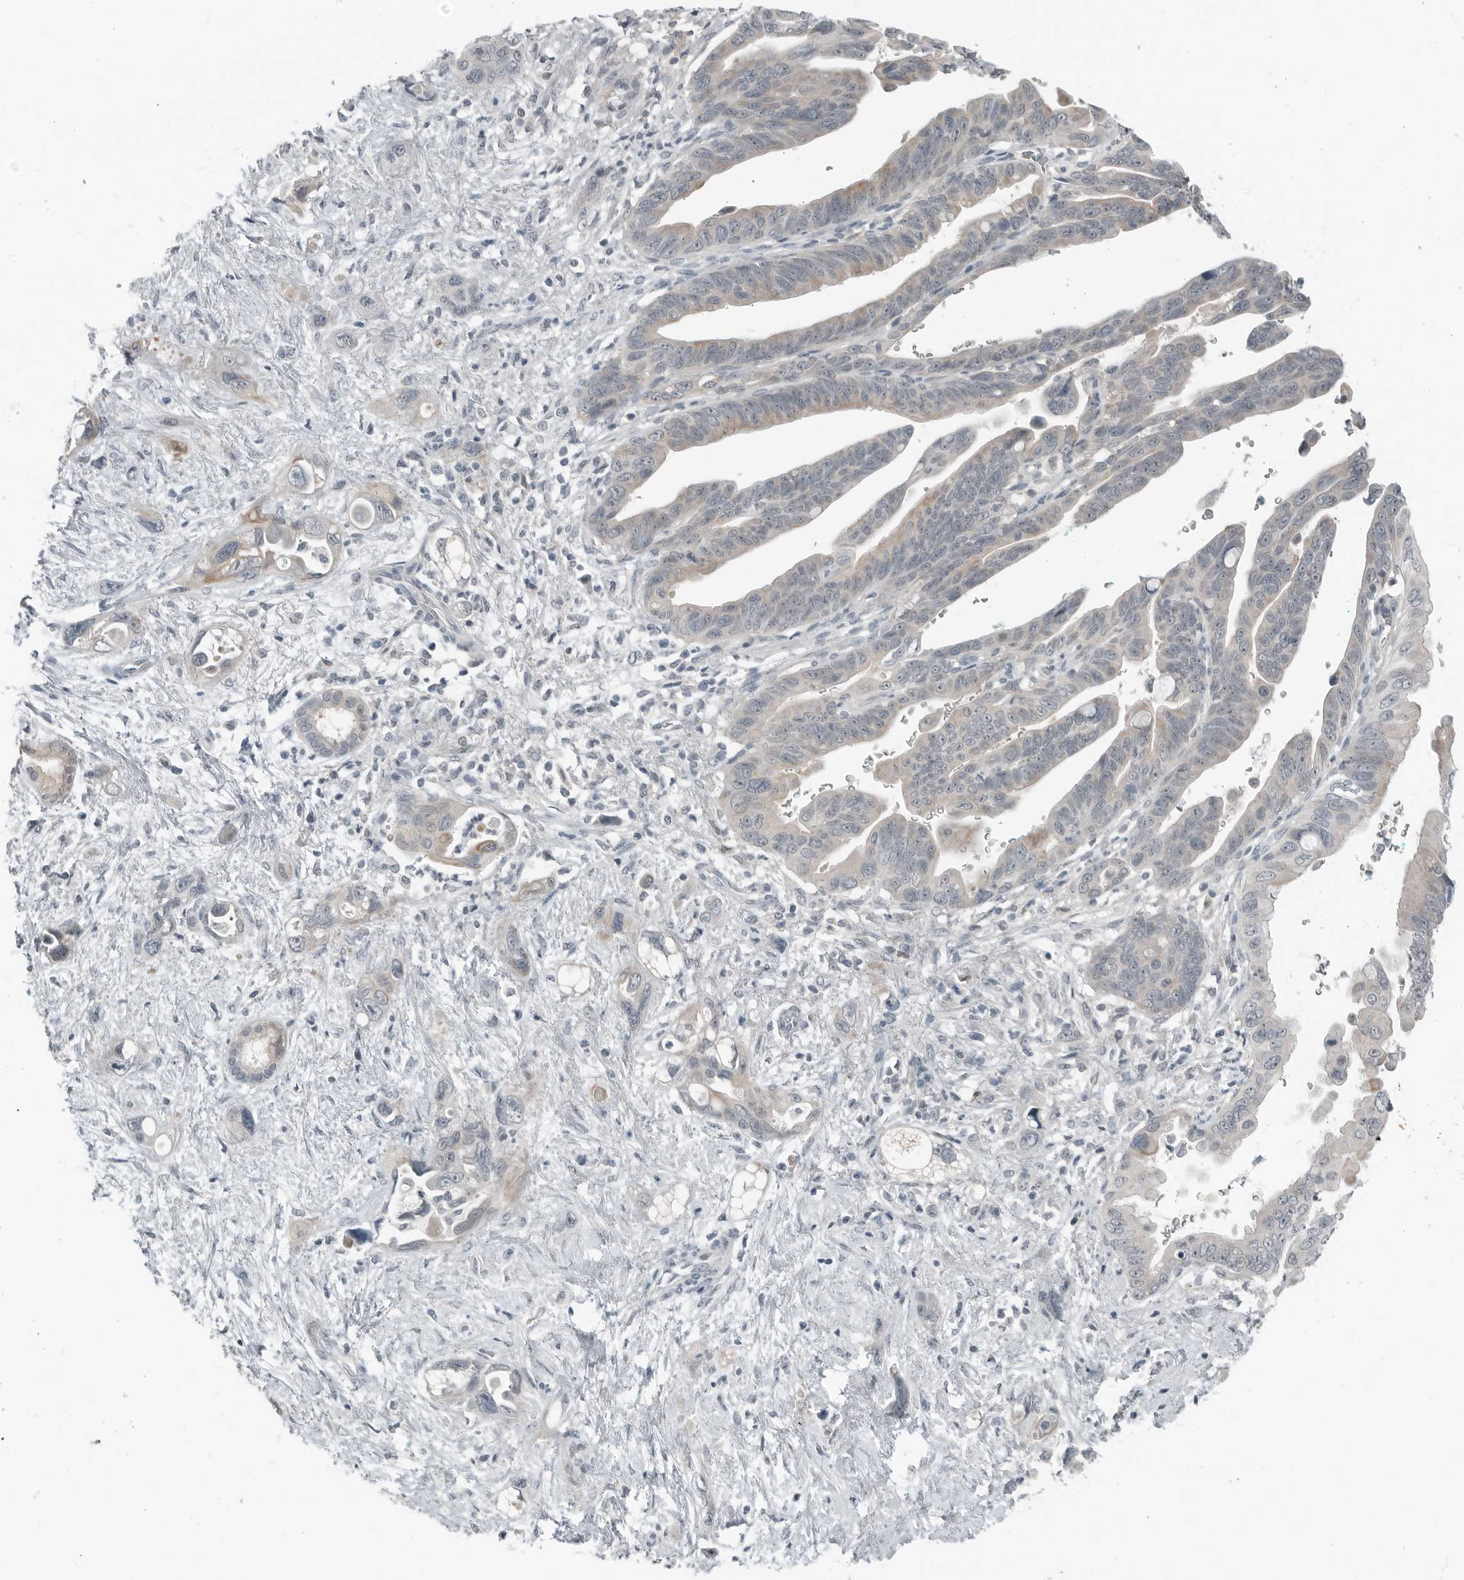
{"staining": {"intensity": "weak", "quantity": "25%-75%", "location": "cytoplasmic/membranous"}, "tissue": "pancreatic cancer", "cell_type": "Tumor cells", "image_type": "cancer", "snomed": [{"axis": "morphology", "description": "Adenocarcinoma, NOS"}, {"axis": "topography", "description": "Pancreas"}], "caption": "Adenocarcinoma (pancreatic) tissue demonstrates weak cytoplasmic/membranous staining in approximately 25%-75% of tumor cells, visualized by immunohistochemistry. (brown staining indicates protein expression, while blue staining denotes nuclei).", "gene": "KYAT1", "patient": {"sex": "female", "age": 72}}